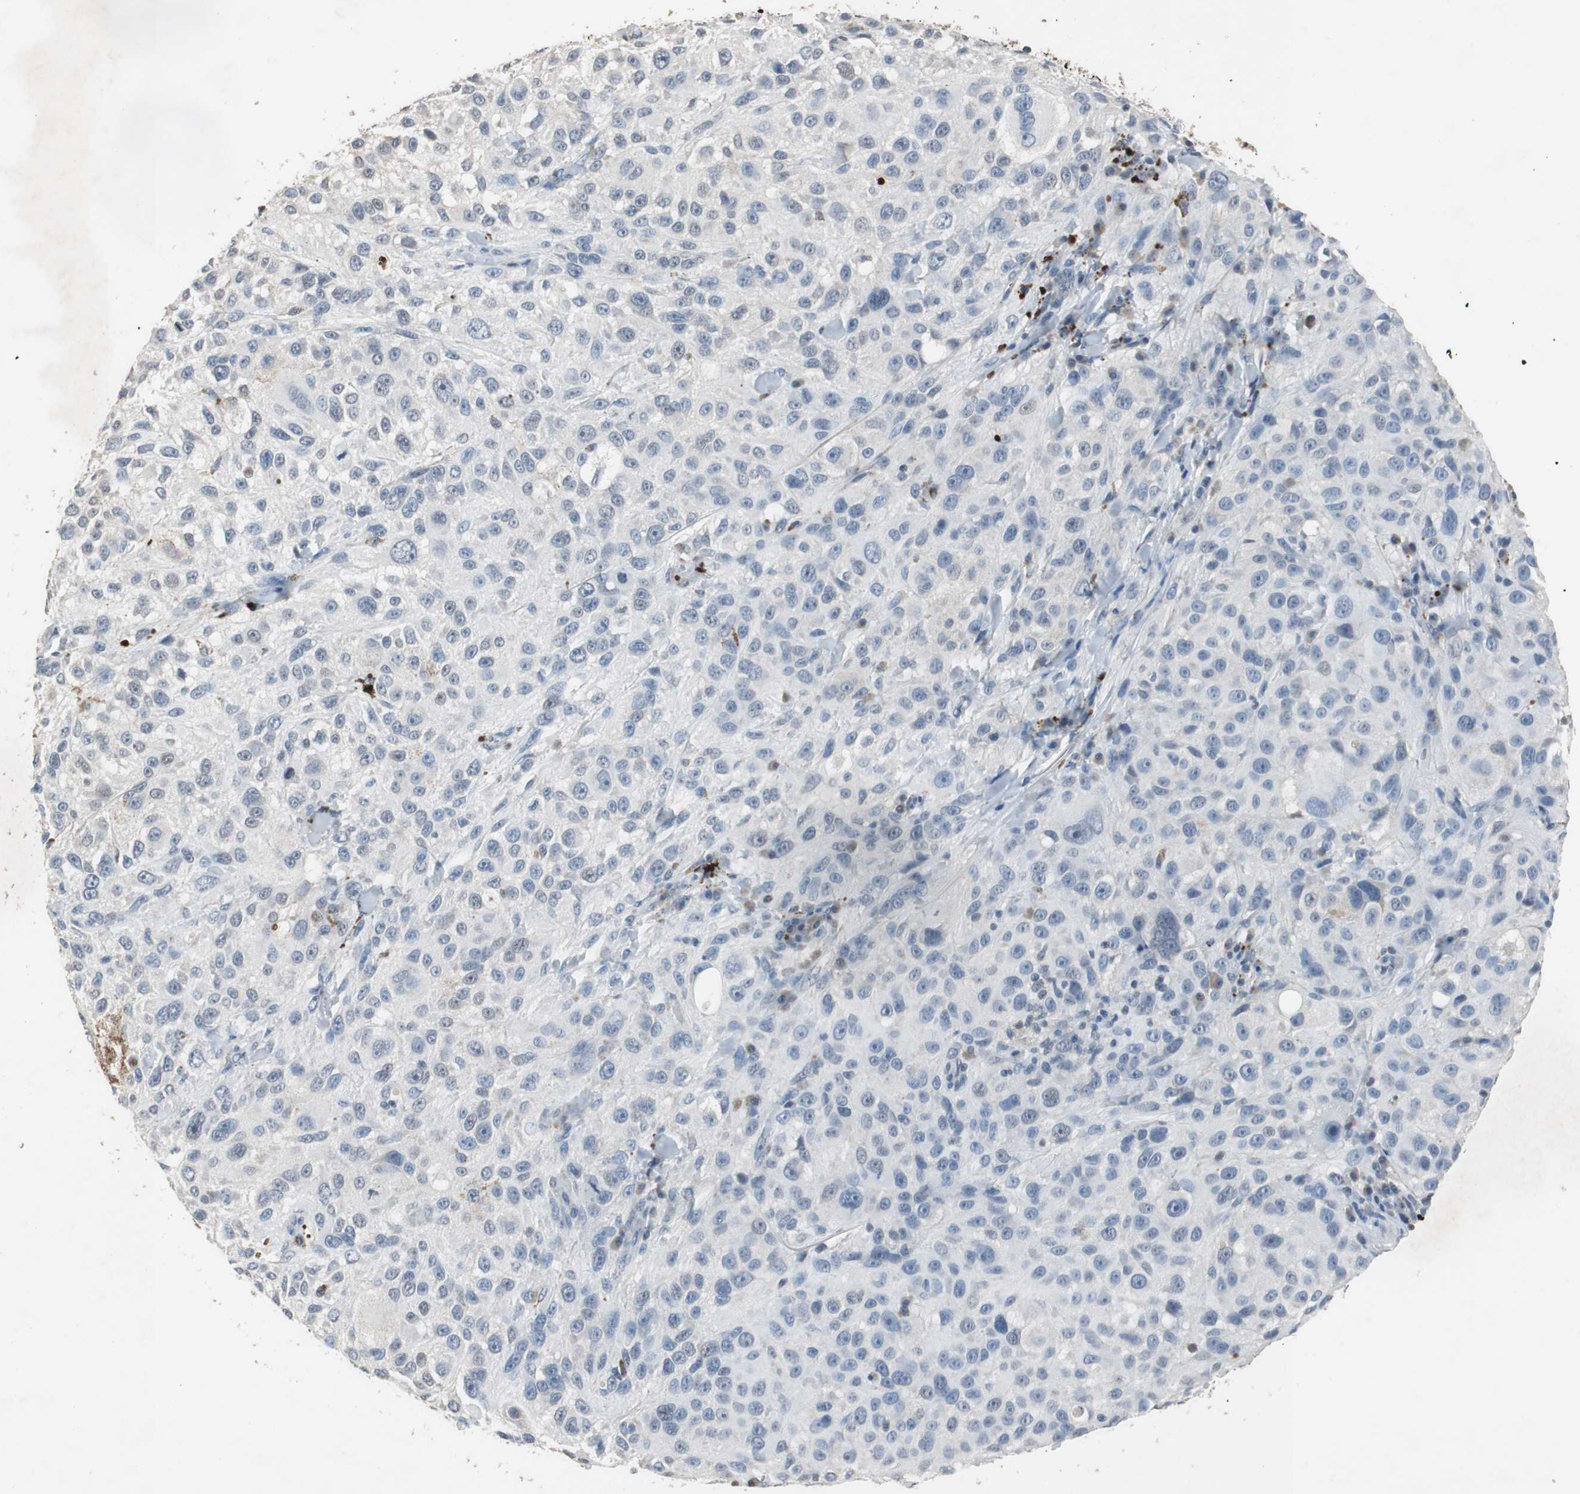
{"staining": {"intensity": "weak", "quantity": "<25%", "location": "nuclear"}, "tissue": "melanoma", "cell_type": "Tumor cells", "image_type": "cancer", "snomed": [{"axis": "morphology", "description": "Necrosis, NOS"}, {"axis": "morphology", "description": "Malignant melanoma, NOS"}, {"axis": "topography", "description": "Skin"}], "caption": "A histopathology image of malignant melanoma stained for a protein demonstrates no brown staining in tumor cells. (DAB immunohistochemistry visualized using brightfield microscopy, high magnification).", "gene": "ADNP2", "patient": {"sex": "female", "age": 87}}